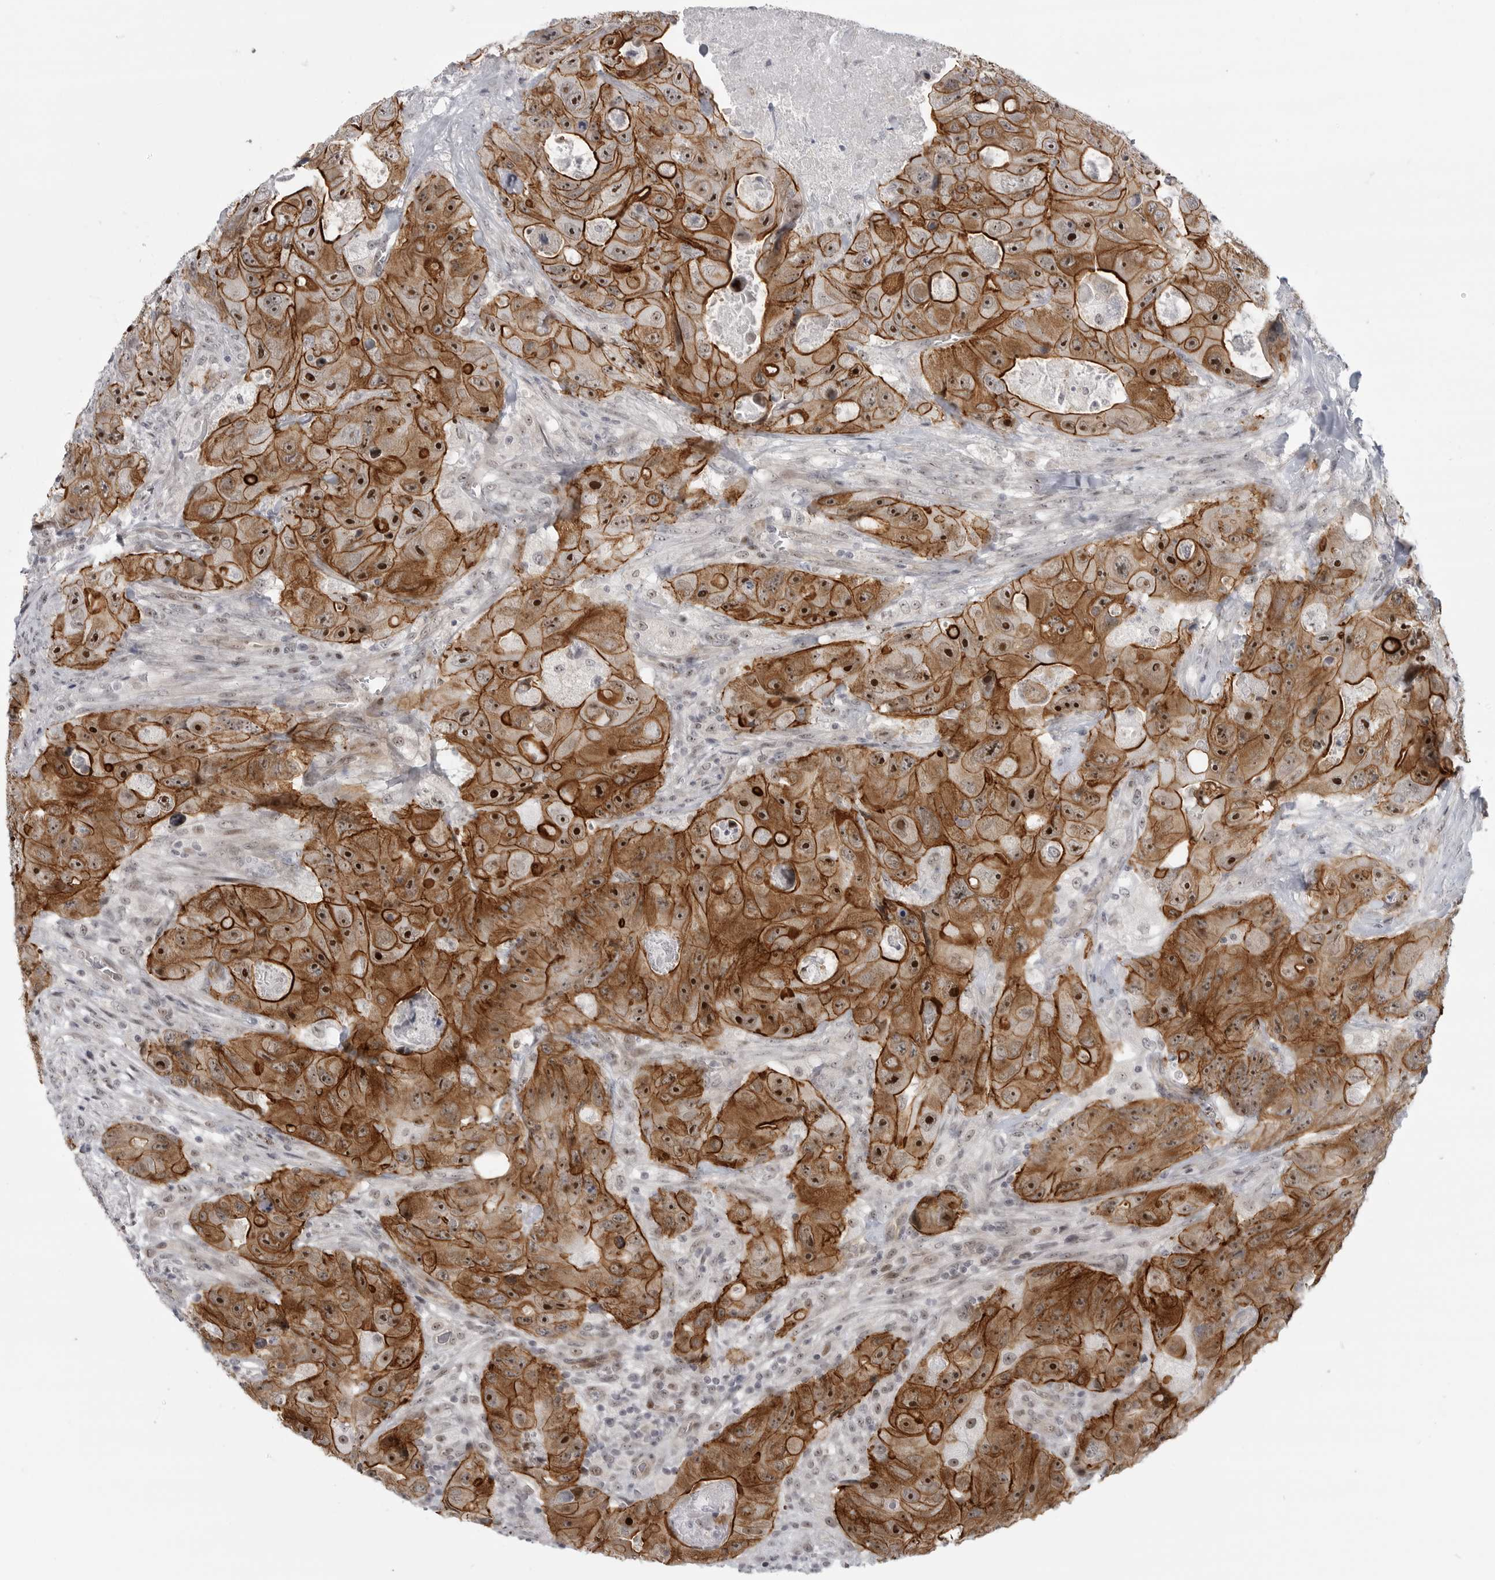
{"staining": {"intensity": "strong", "quantity": ">75%", "location": "cytoplasmic/membranous,nuclear"}, "tissue": "colorectal cancer", "cell_type": "Tumor cells", "image_type": "cancer", "snomed": [{"axis": "morphology", "description": "Adenocarcinoma, NOS"}, {"axis": "topography", "description": "Colon"}], "caption": "Brown immunohistochemical staining in human adenocarcinoma (colorectal) reveals strong cytoplasmic/membranous and nuclear expression in approximately >75% of tumor cells.", "gene": "CEP295NL", "patient": {"sex": "female", "age": 46}}